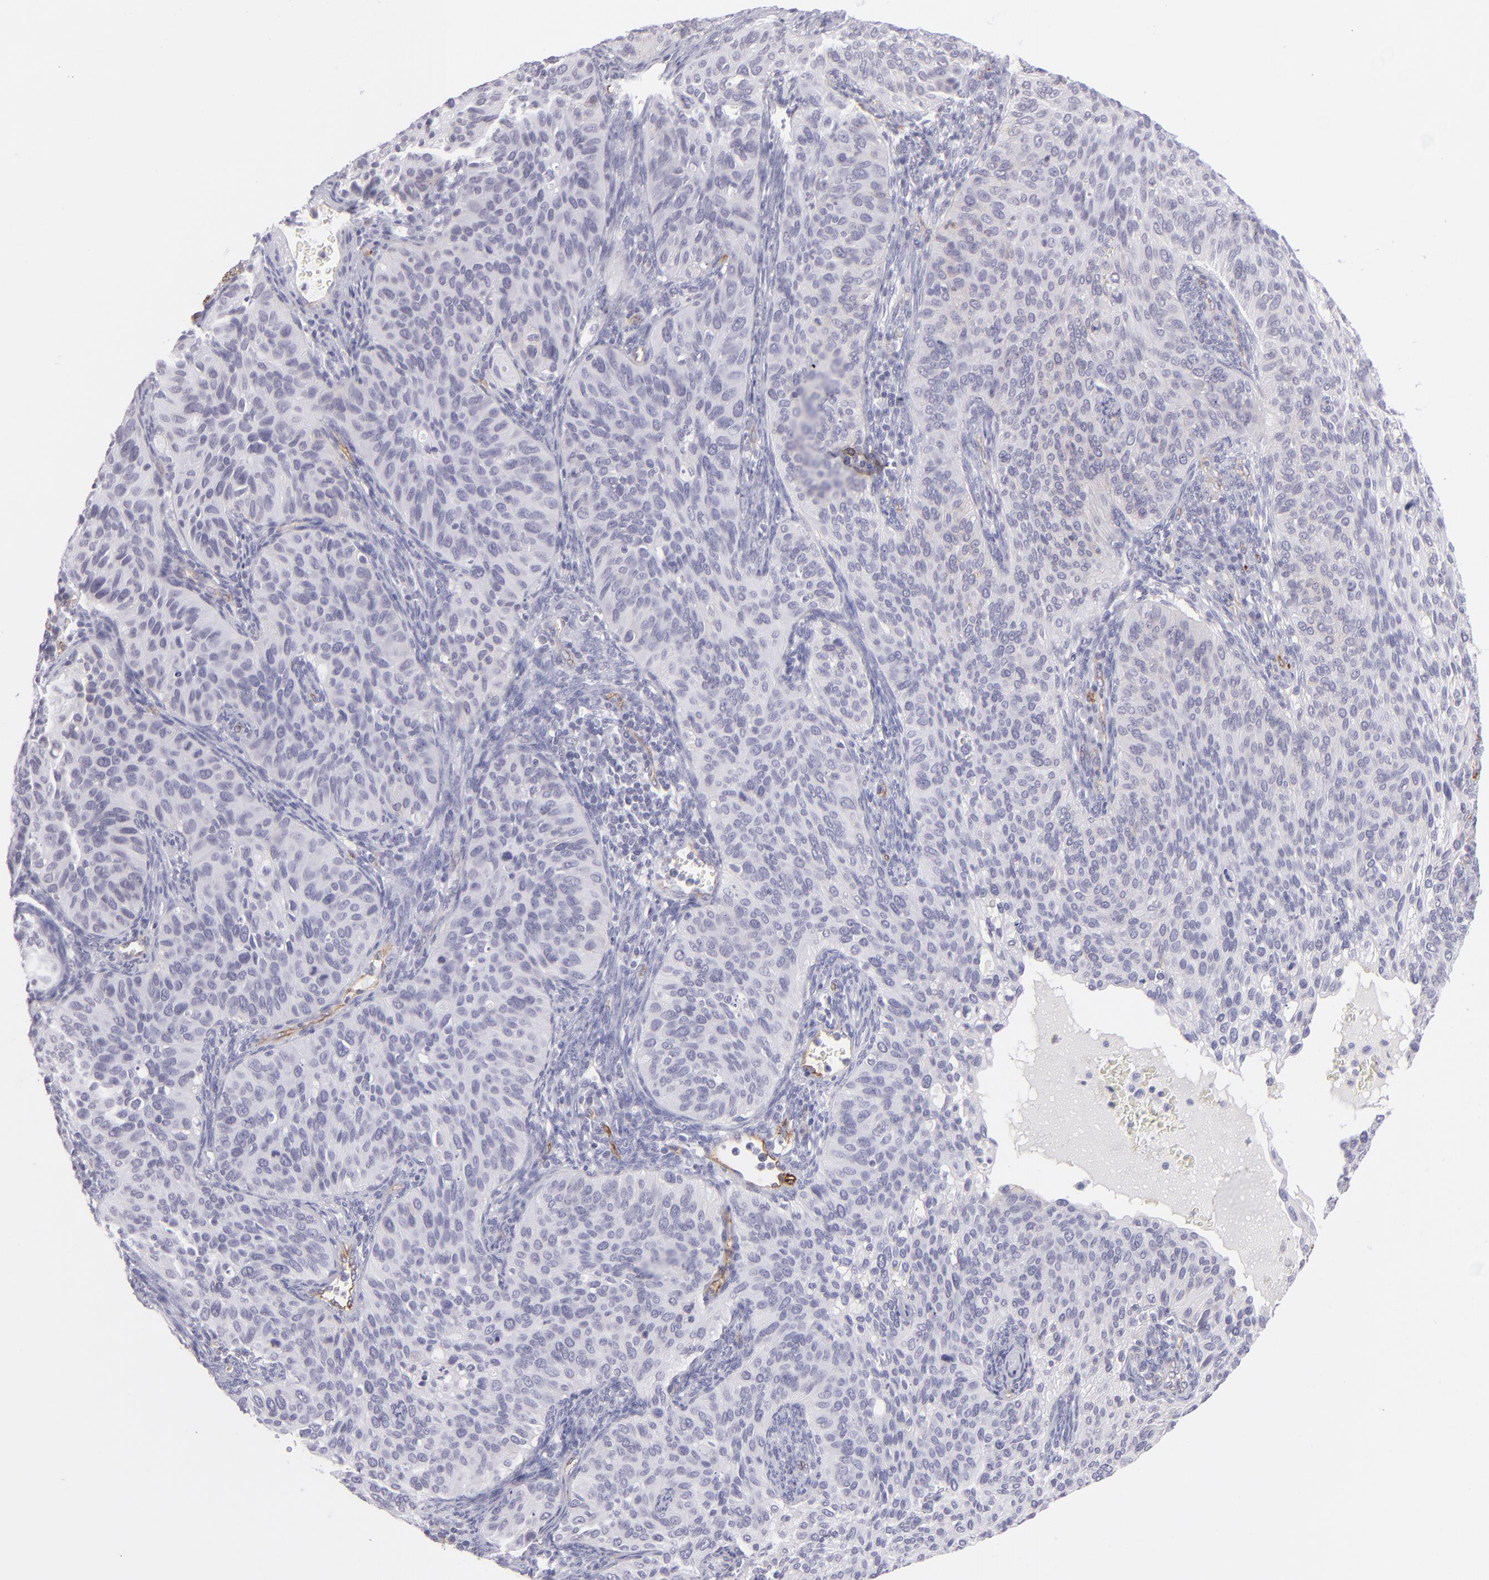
{"staining": {"intensity": "negative", "quantity": "none", "location": "none"}, "tissue": "cervical cancer", "cell_type": "Tumor cells", "image_type": "cancer", "snomed": [{"axis": "morphology", "description": "Adenocarcinoma, NOS"}, {"axis": "topography", "description": "Cervix"}], "caption": "Tumor cells are negative for brown protein staining in cervical adenocarcinoma.", "gene": "THBD", "patient": {"sex": "female", "age": 29}}